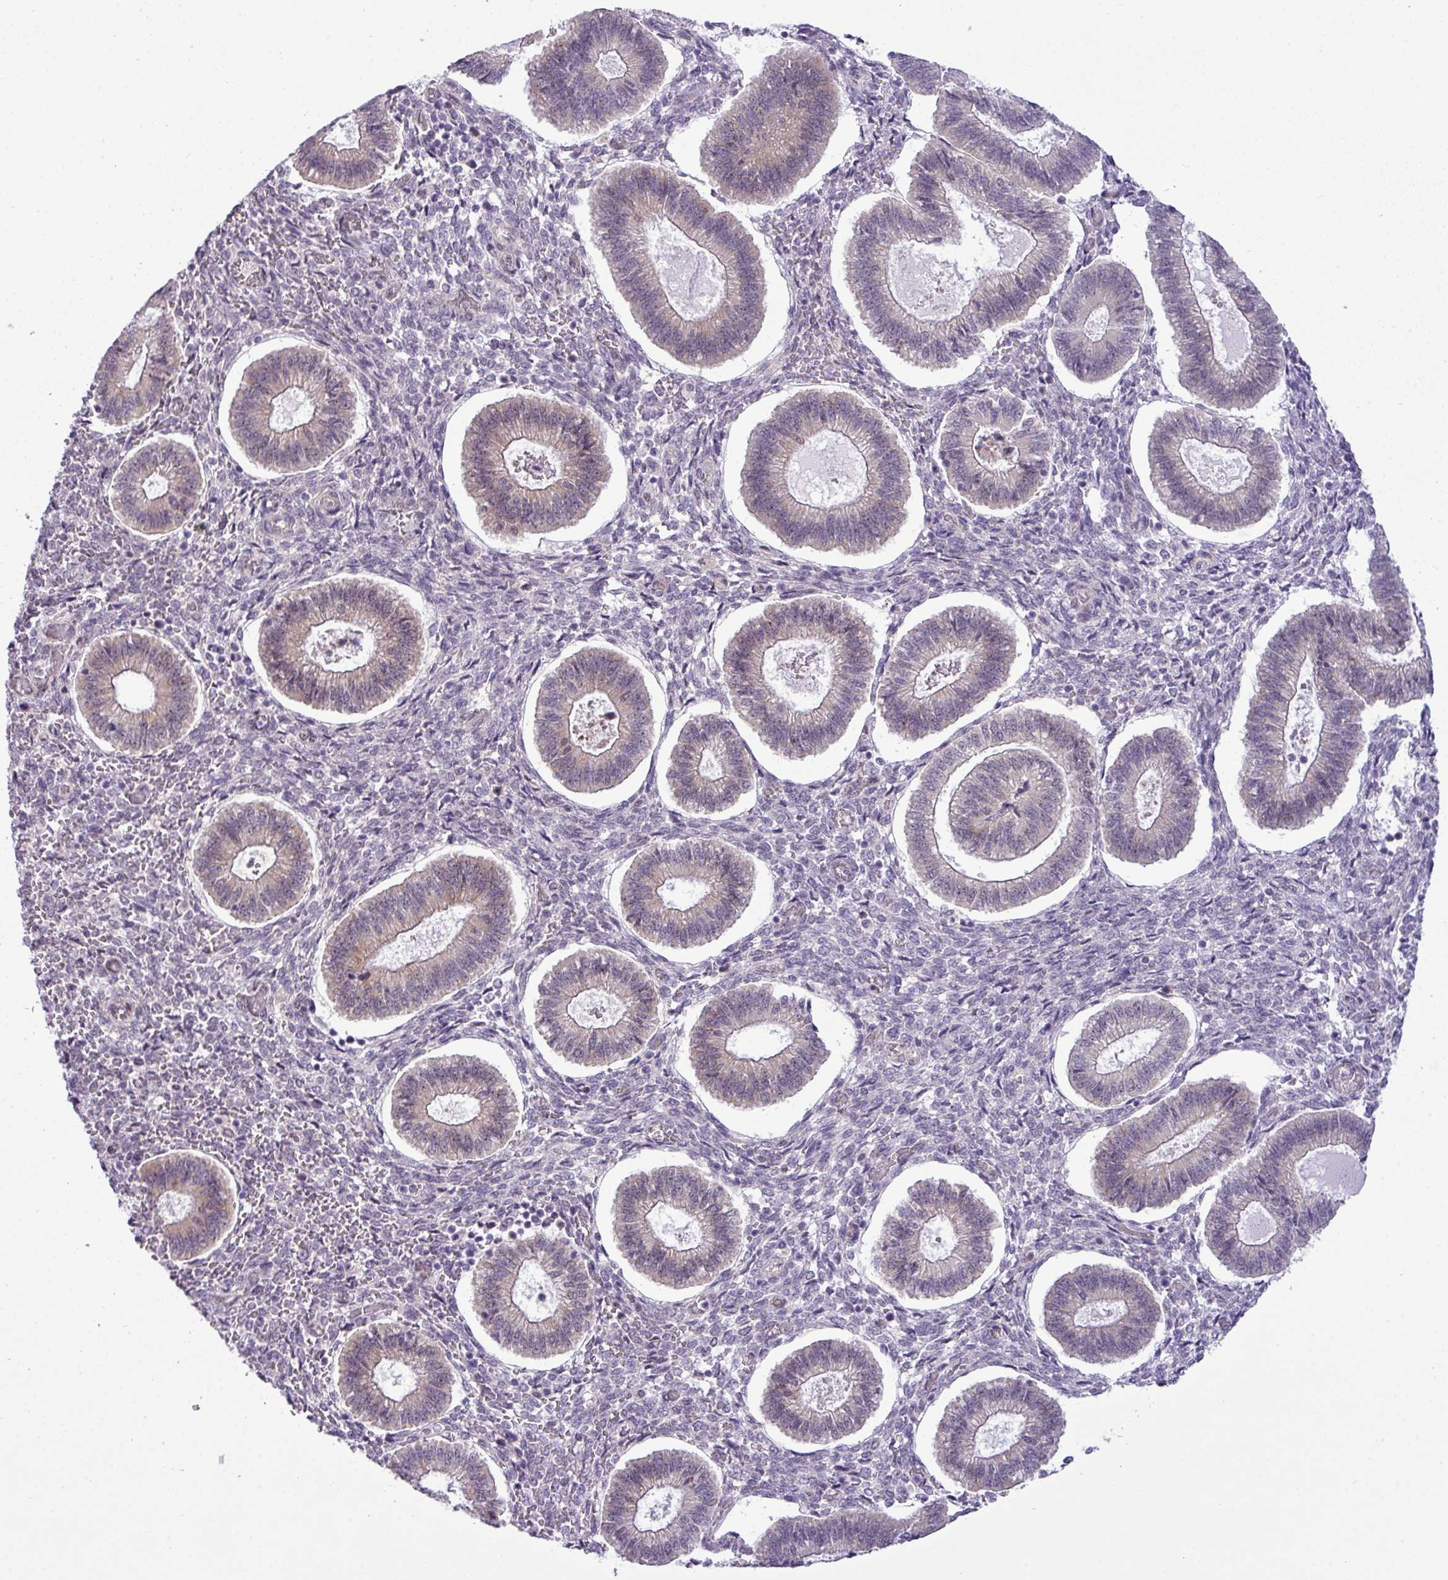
{"staining": {"intensity": "negative", "quantity": "none", "location": "none"}, "tissue": "endometrium", "cell_type": "Cells in endometrial stroma", "image_type": "normal", "snomed": [{"axis": "morphology", "description": "Normal tissue, NOS"}, {"axis": "topography", "description": "Endometrium"}], "caption": "Cells in endometrial stroma are negative for brown protein staining in normal endometrium. The staining was performed using DAB to visualize the protein expression in brown, while the nuclei were stained in blue with hematoxylin (Magnification: 20x).", "gene": "MAK16", "patient": {"sex": "female", "age": 25}}